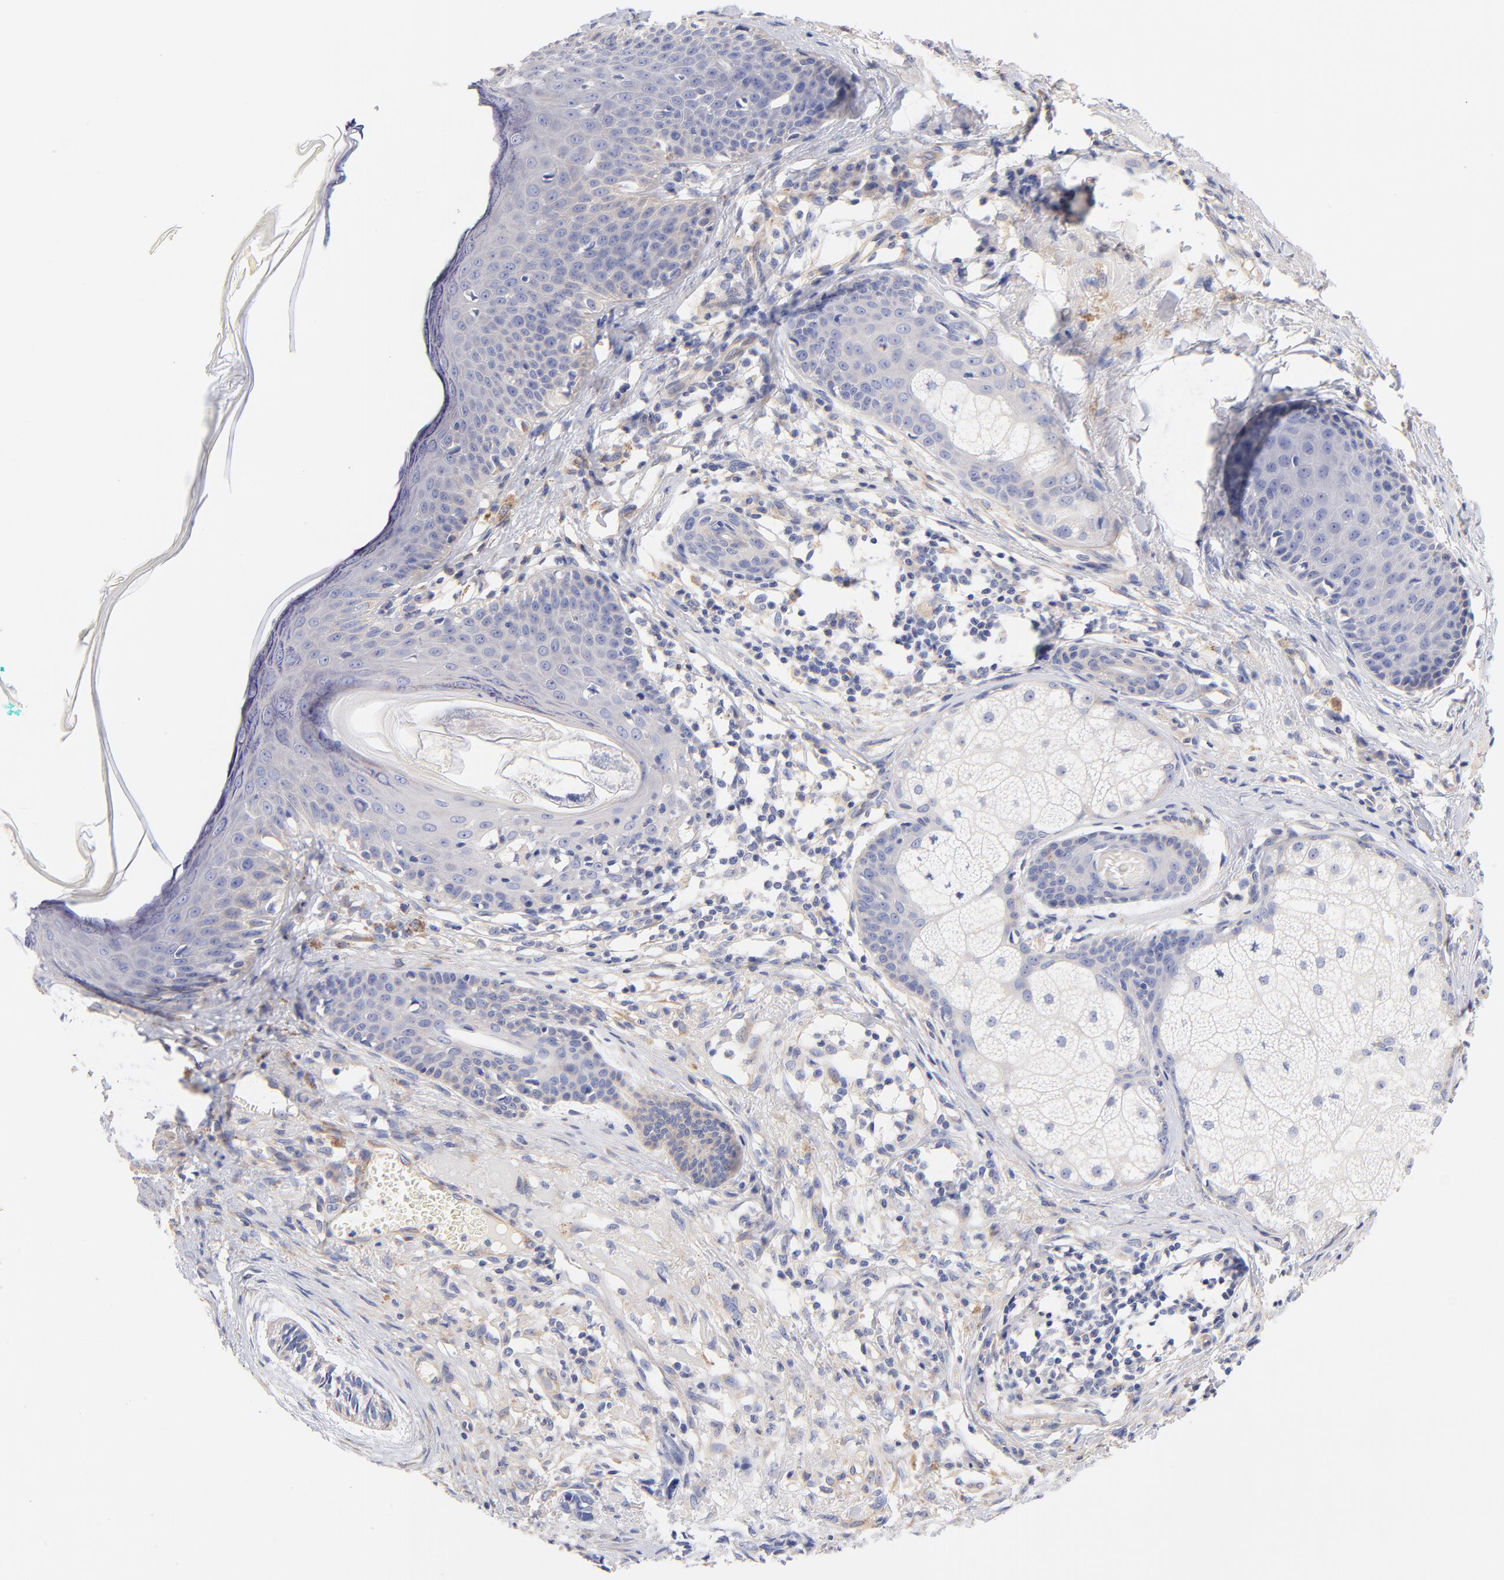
{"staining": {"intensity": "weak", "quantity": "<25%", "location": "cytoplasmic/membranous"}, "tissue": "skin cancer", "cell_type": "Tumor cells", "image_type": "cancer", "snomed": [{"axis": "morphology", "description": "Basal cell carcinoma"}, {"axis": "topography", "description": "Skin"}], "caption": "Tumor cells are negative for protein expression in human basal cell carcinoma (skin).", "gene": "HS3ST1", "patient": {"sex": "male", "age": 63}}